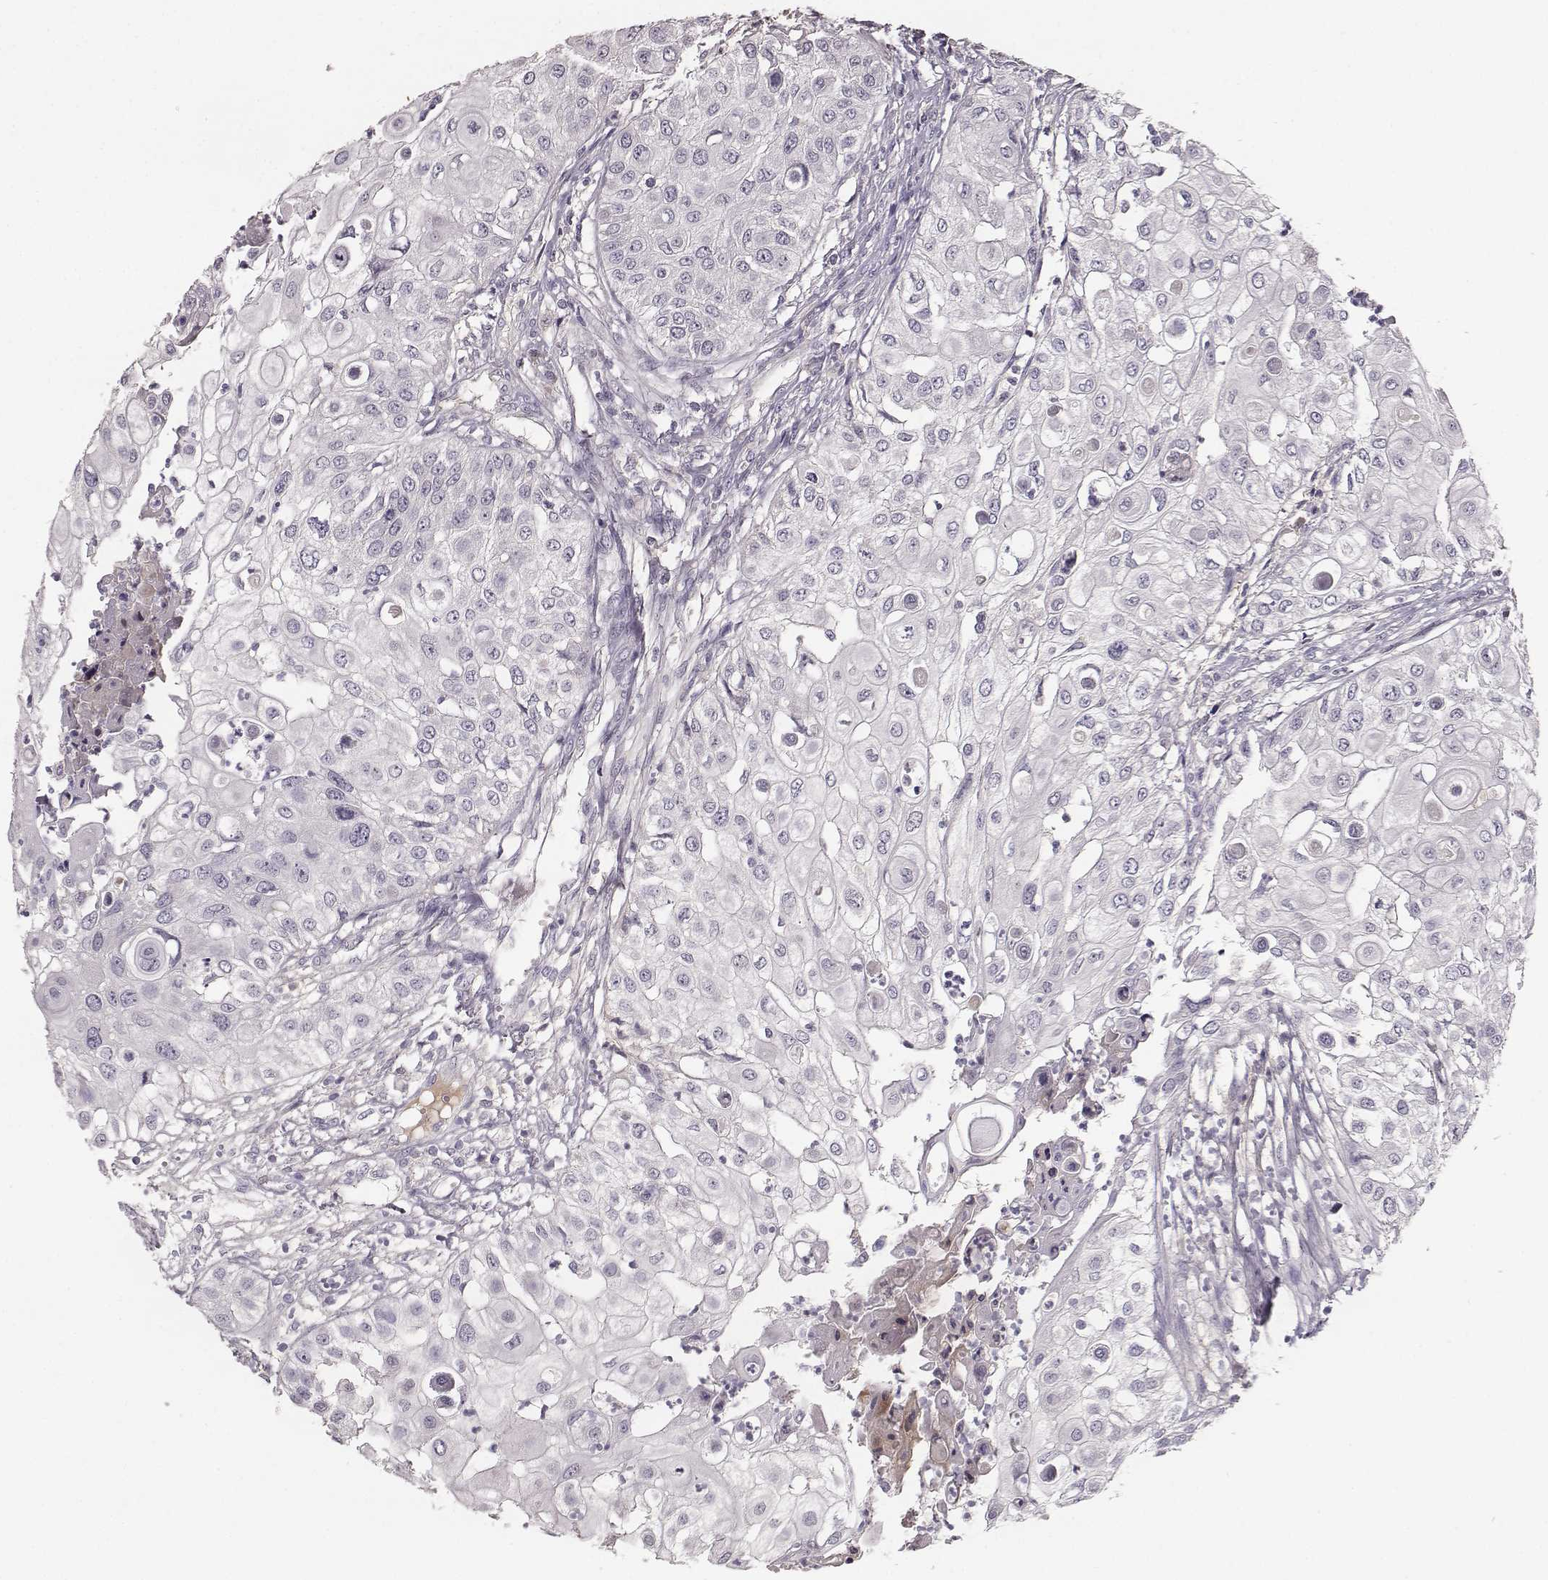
{"staining": {"intensity": "negative", "quantity": "none", "location": "none"}, "tissue": "urothelial cancer", "cell_type": "Tumor cells", "image_type": "cancer", "snomed": [{"axis": "morphology", "description": "Urothelial carcinoma, High grade"}, {"axis": "topography", "description": "Urinary bladder"}], "caption": "Tumor cells are negative for protein expression in human urothelial cancer.", "gene": "YJEFN3", "patient": {"sex": "female", "age": 79}}